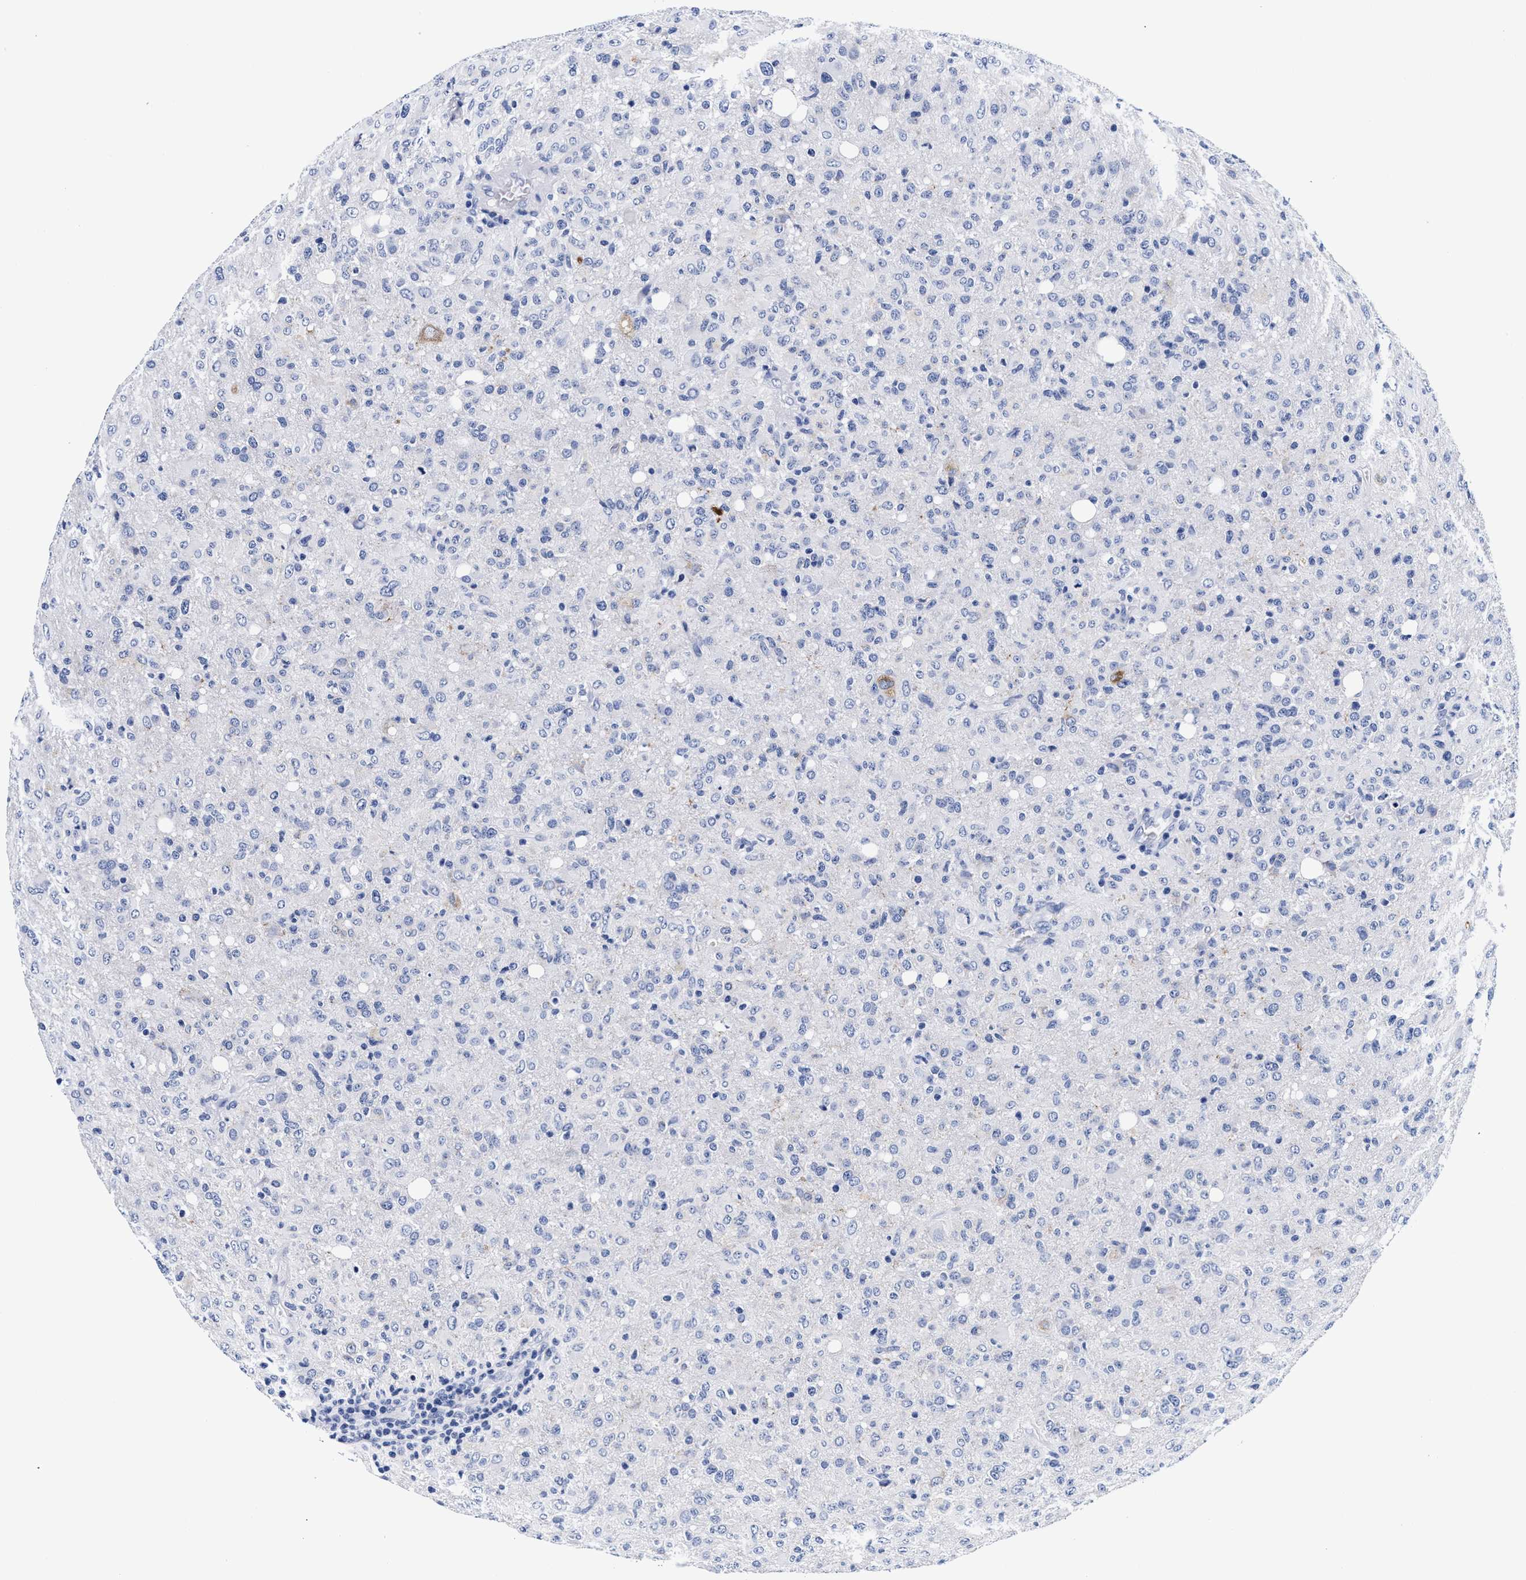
{"staining": {"intensity": "negative", "quantity": "none", "location": "none"}, "tissue": "glioma", "cell_type": "Tumor cells", "image_type": "cancer", "snomed": [{"axis": "morphology", "description": "Glioma, malignant, High grade"}, {"axis": "topography", "description": "Brain"}], "caption": "This is an IHC image of human malignant glioma (high-grade). There is no expression in tumor cells.", "gene": "RAB3B", "patient": {"sex": "female", "age": 57}}